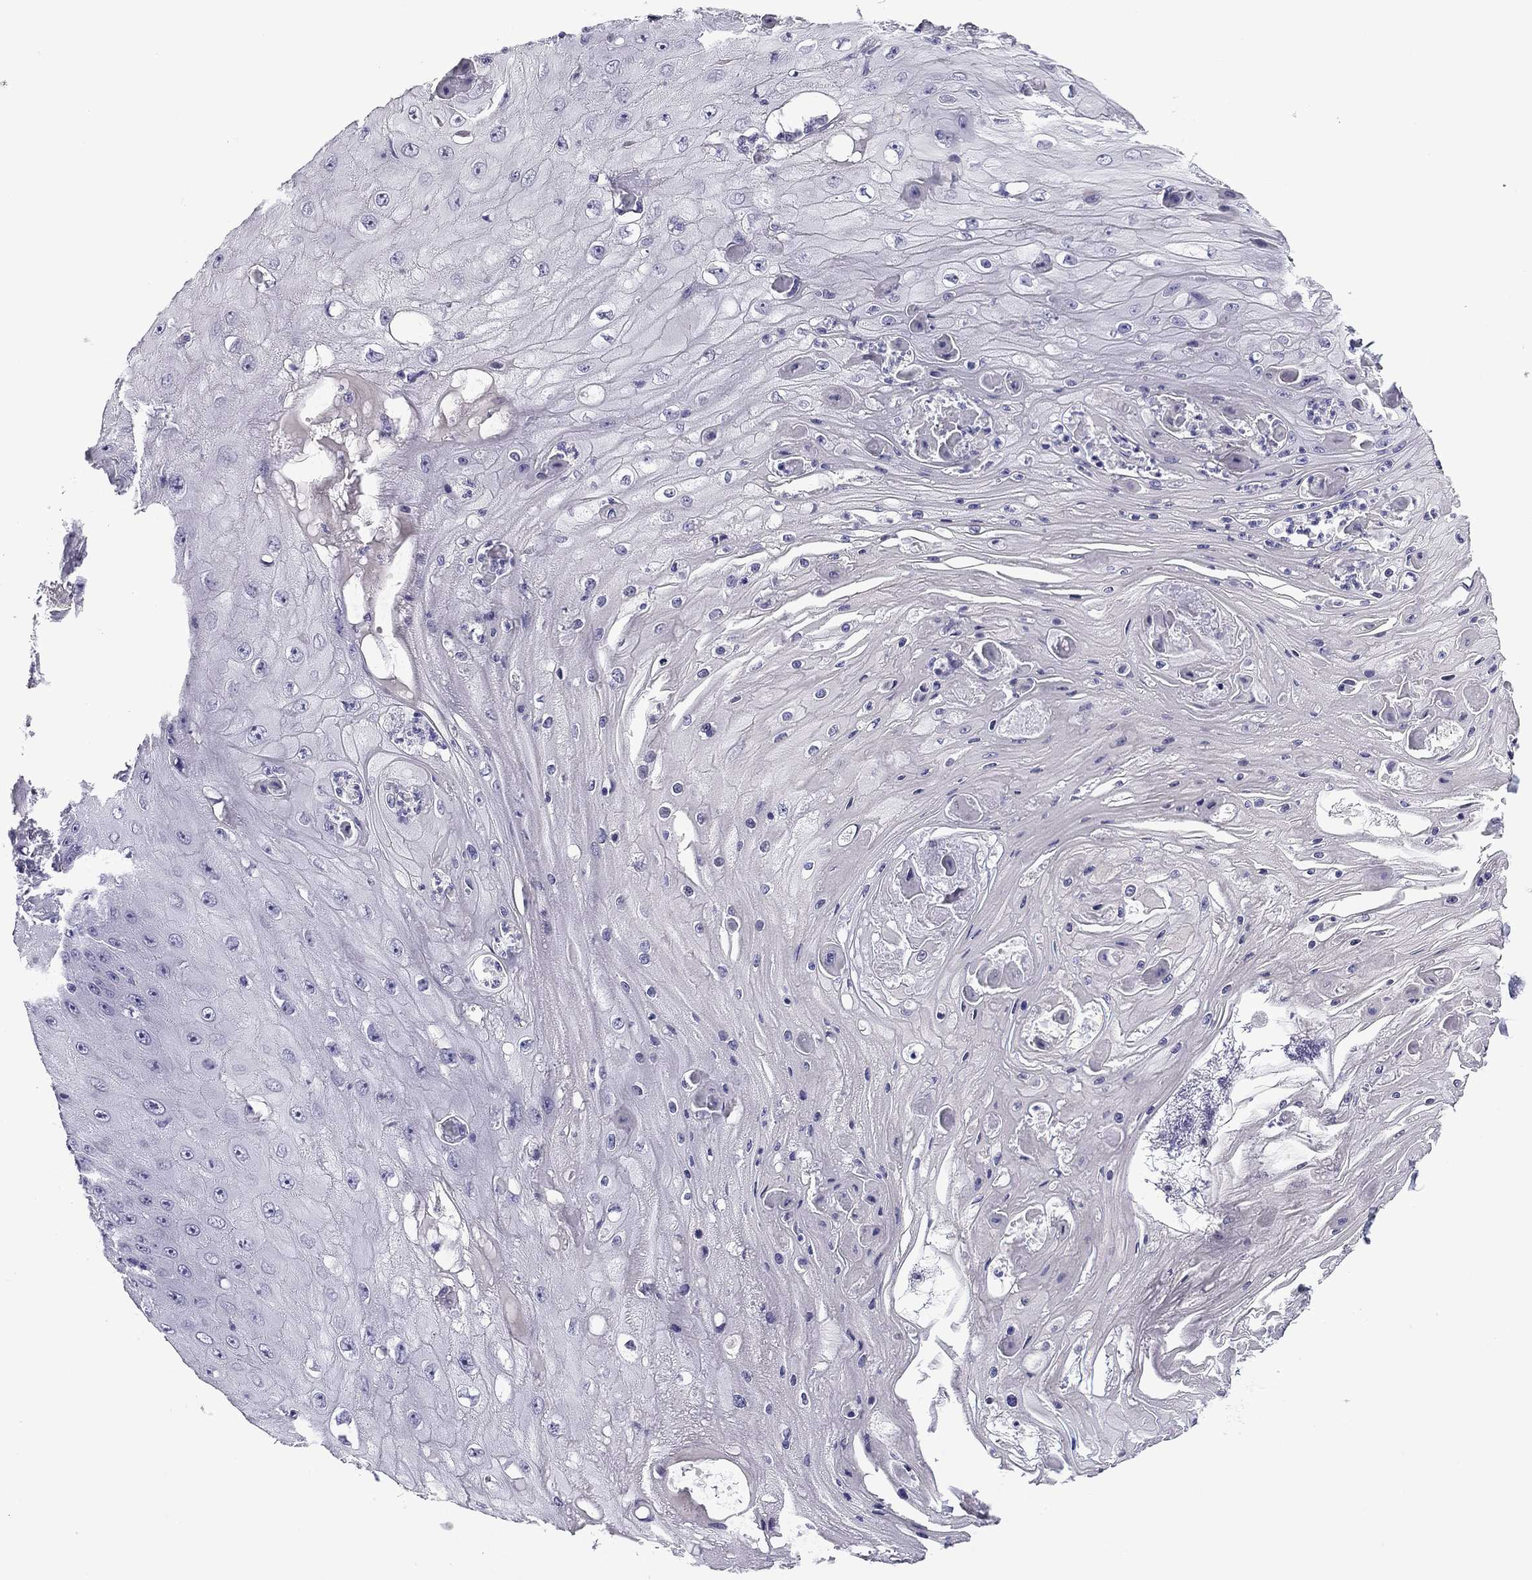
{"staining": {"intensity": "negative", "quantity": "none", "location": "none"}, "tissue": "skin cancer", "cell_type": "Tumor cells", "image_type": "cancer", "snomed": [{"axis": "morphology", "description": "Squamous cell carcinoma, NOS"}, {"axis": "topography", "description": "Skin"}], "caption": "An image of skin cancer stained for a protein exhibits no brown staining in tumor cells.", "gene": "FLNC", "patient": {"sex": "male", "age": 70}}